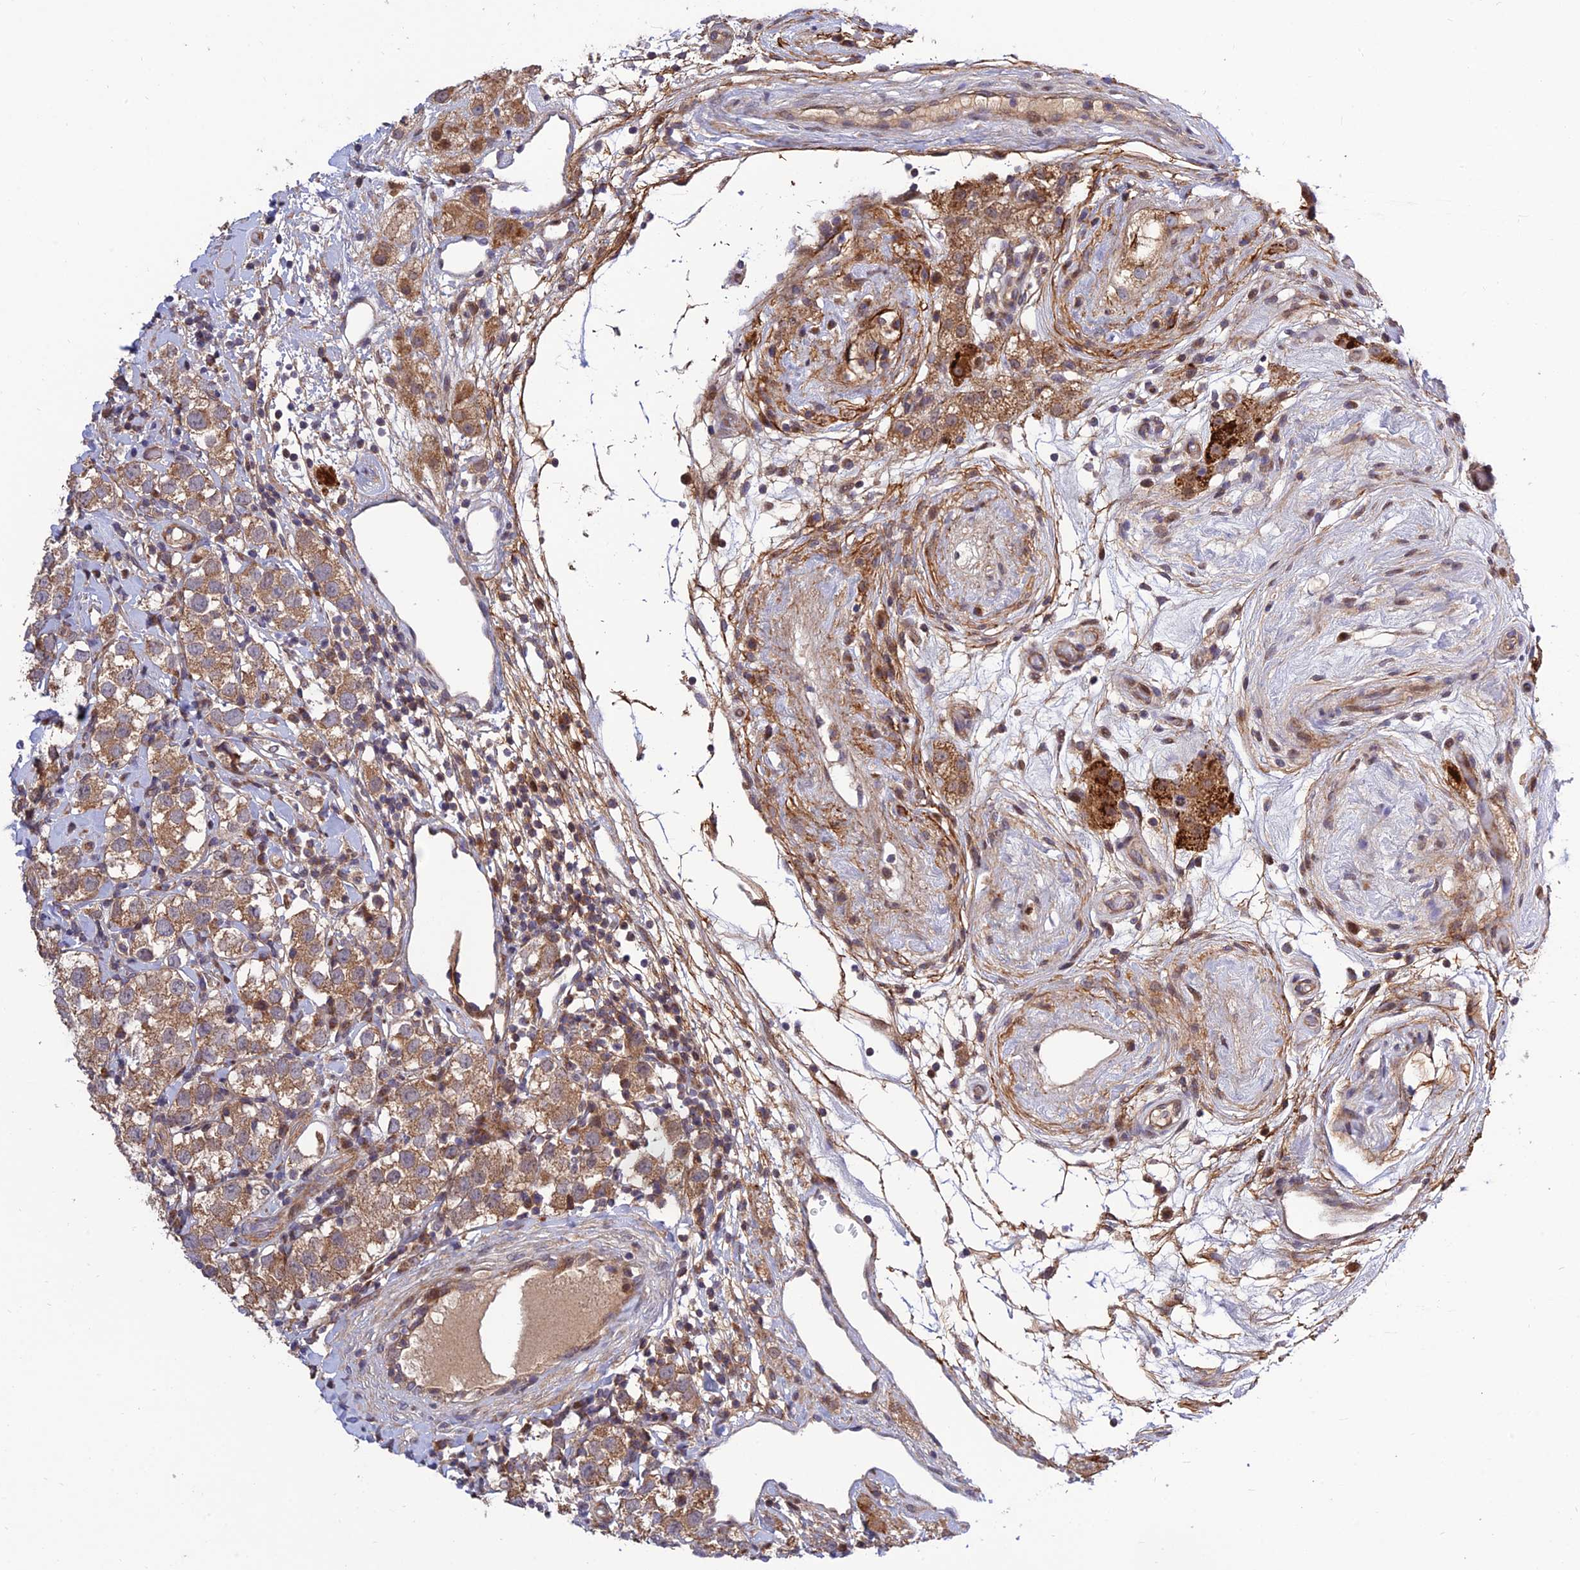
{"staining": {"intensity": "moderate", "quantity": ">75%", "location": "cytoplasmic/membranous"}, "tissue": "testis cancer", "cell_type": "Tumor cells", "image_type": "cancer", "snomed": [{"axis": "morphology", "description": "Seminoma, NOS"}, {"axis": "topography", "description": "Testis"}], "caption": "Immunohistochemistry (IHC) micrograph of testis cancer stained for a protein (brown), which shows medium levels of moderate cytoplasmic/membranous expression in approximately >75% of tumor cells.", "gene": "PLEKHG2", "patient": {"sex": "male", "age": 34}}